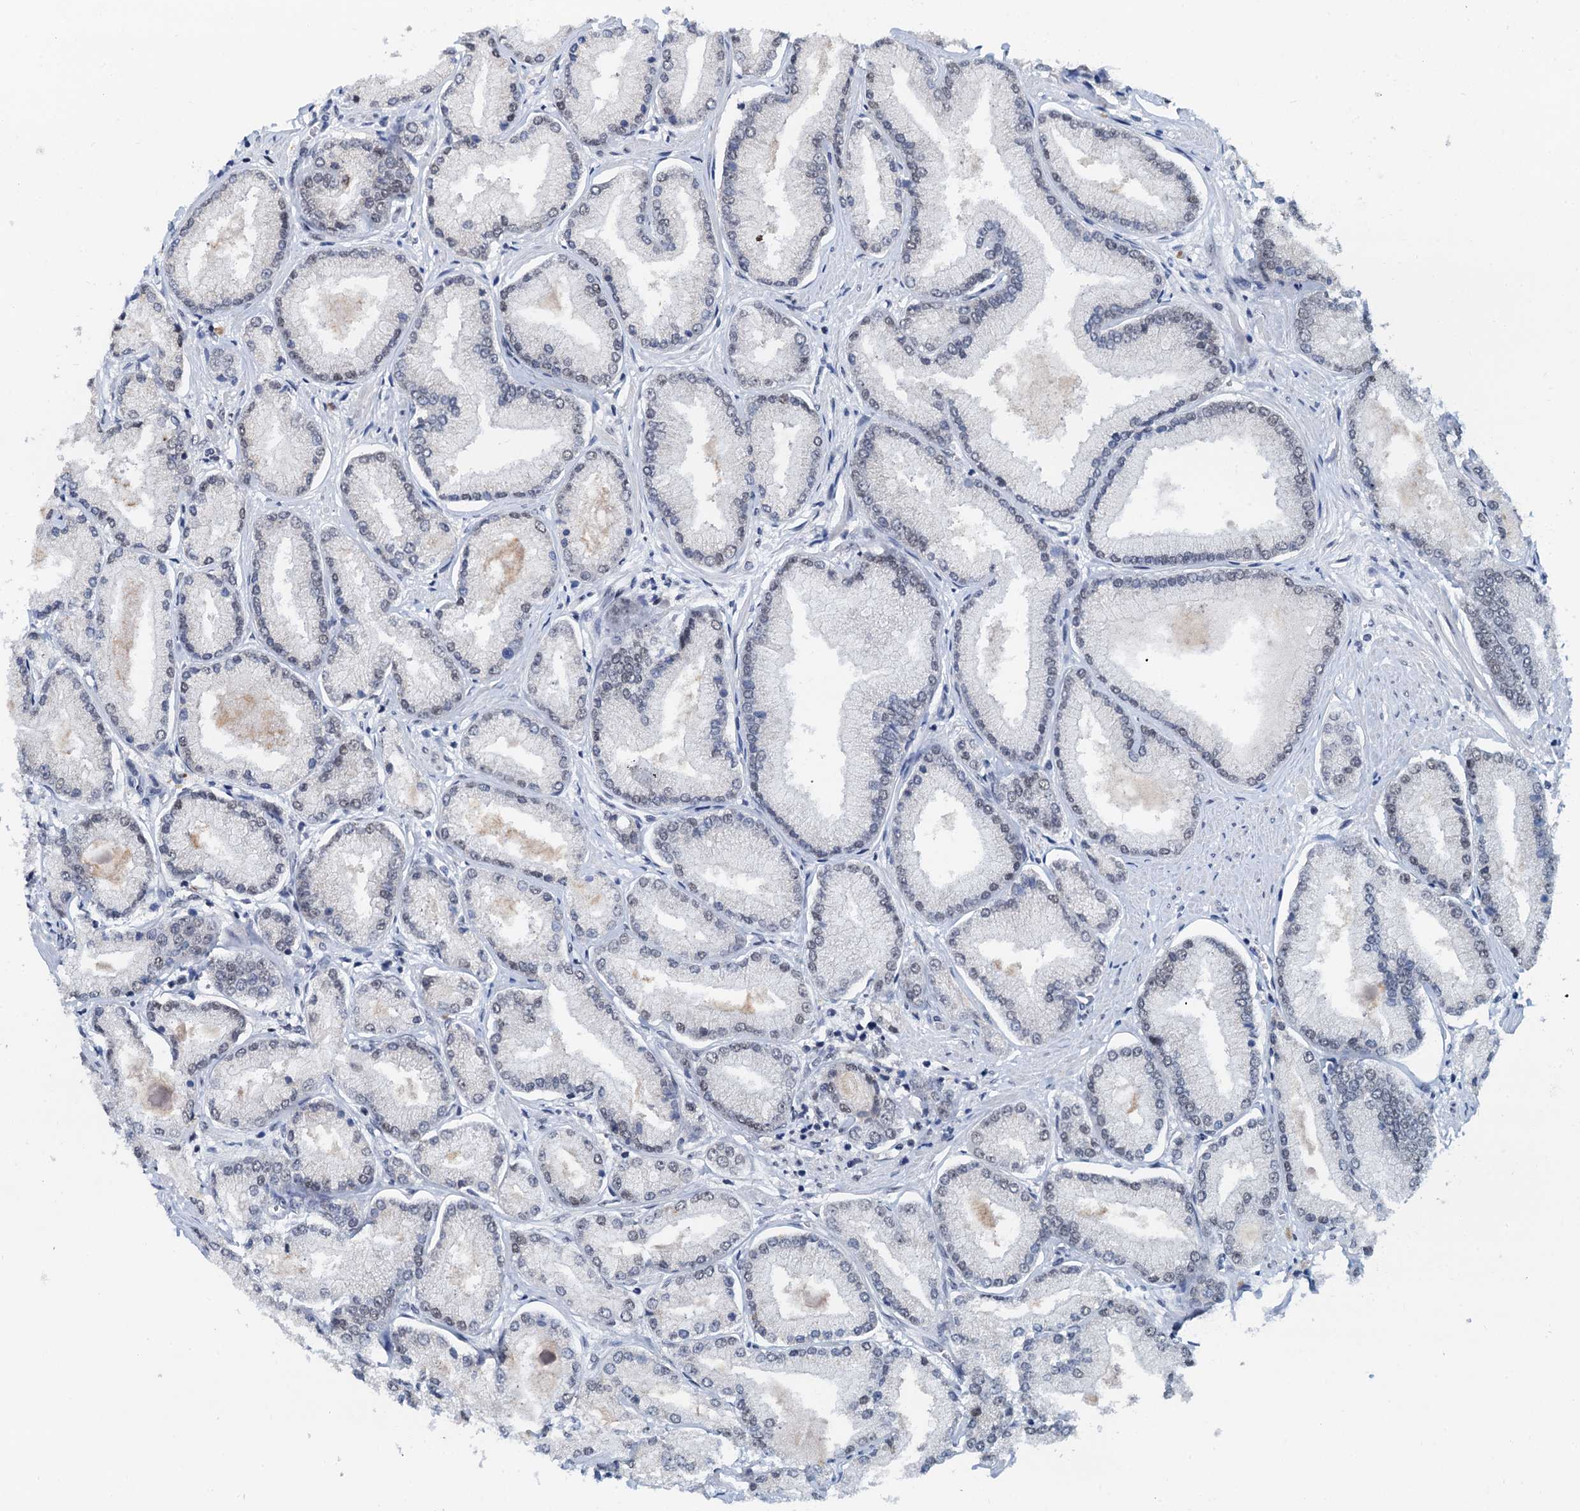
{"staining": {"intensity": "weak", "quantity": "25%-75%", "location": "nuclear"}, "tissue": "prostate cancer", "cell_type": "Tumor cells", "image_type": "cancer", "snomed": [{"axis": "morphology", "description": "Adenocarcinoma, Low grade"}, {"axis": "topography", "description": "Prostate"}], "caption": "Approximately 25%-75% of tumor cells in human prostate low-grade adenocarcinoma demonstrate weak nuclear protein positivity as visualized by brown immunohistochemical staining.", "gene": "SNRPD1", "patient": {"sex": "male", "age": 74}}